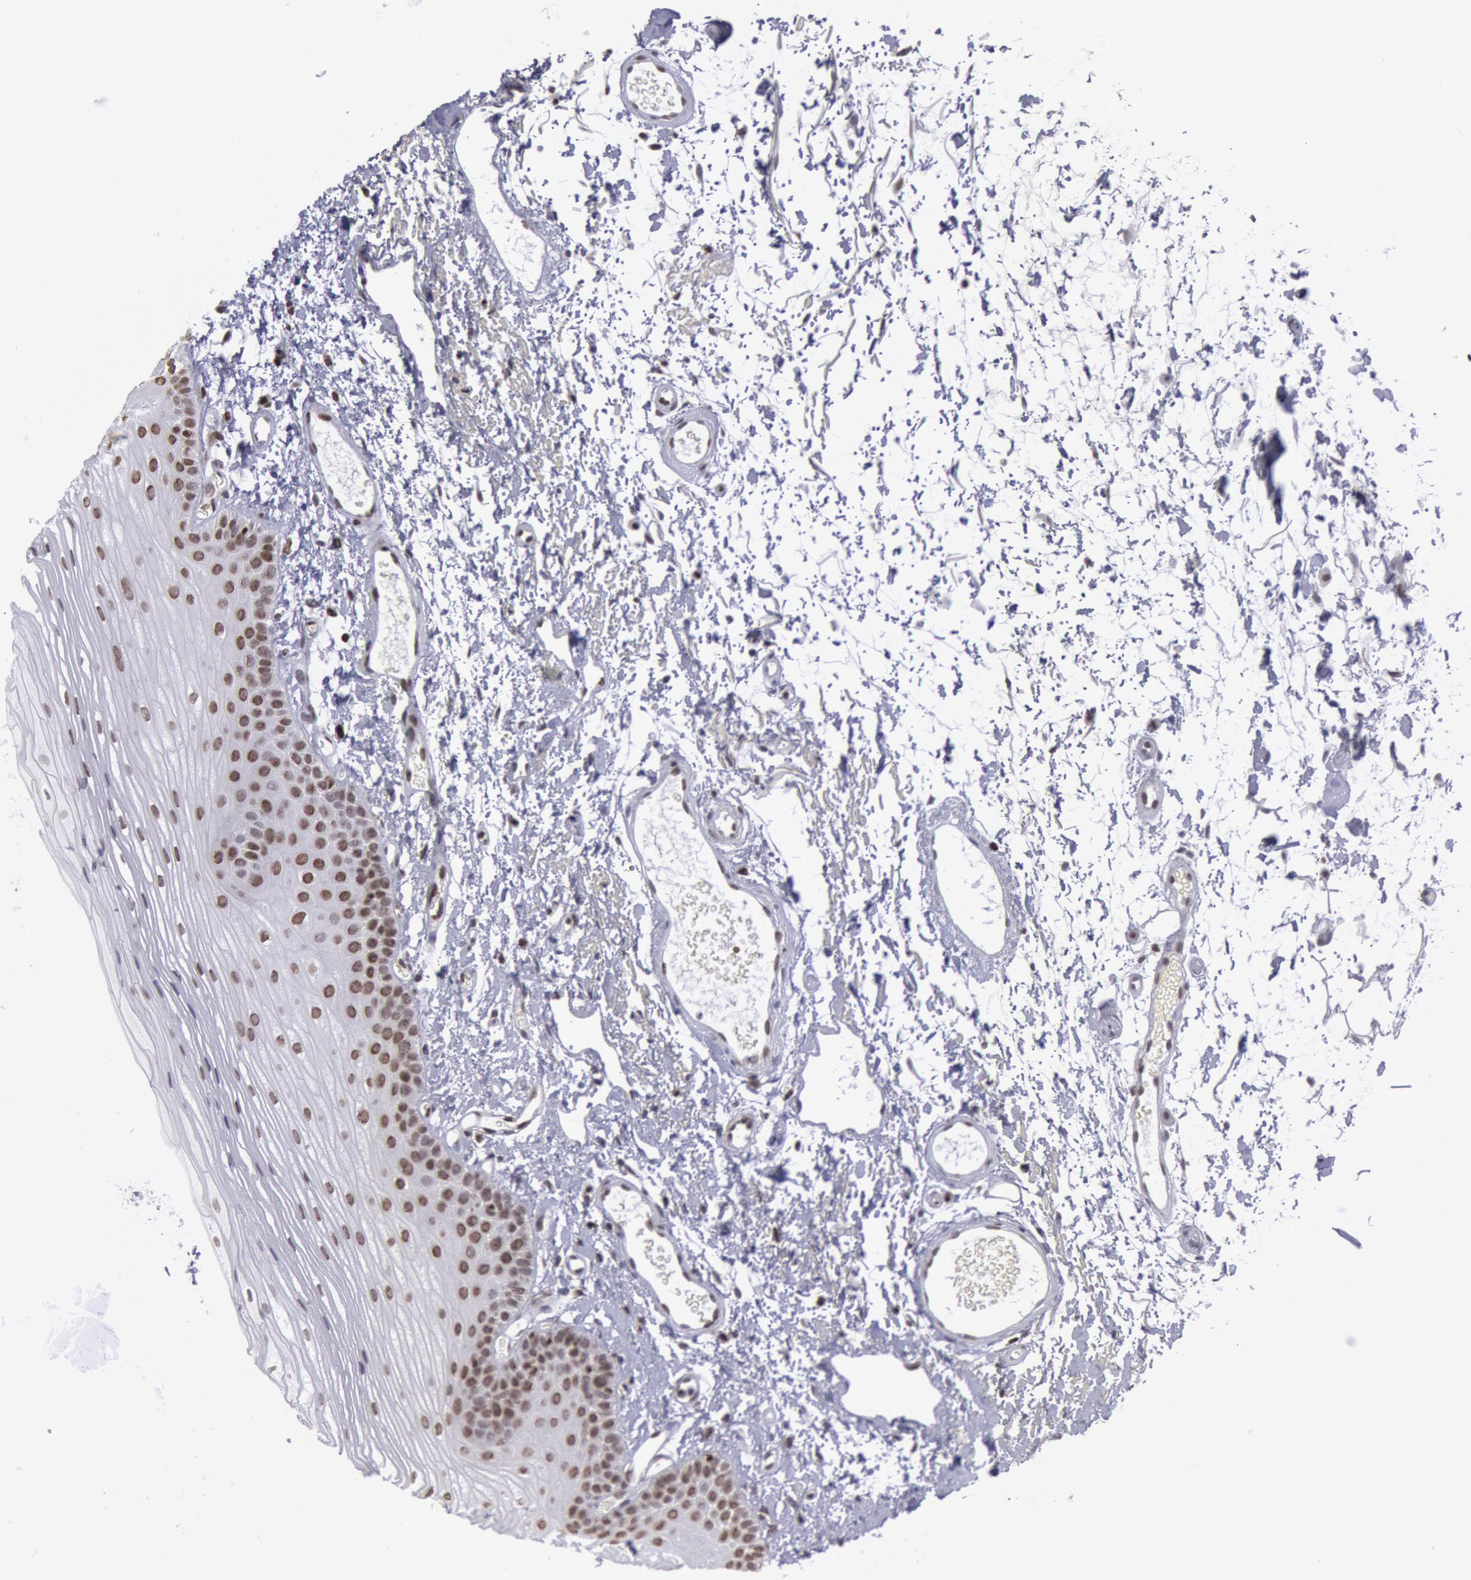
{"staining": {"intensity": "moderate", "quantity": ">75%", "location": "nuclear"}, "tissue": "oral mucosa", "cell_type": "Squamous epithelial cells", "image_type": "normal", "snomed": [{"axis": "morphology", "description": "Normal tissue, NOS"}, {"axis": "topography", "description": "Oral tissue"}], "caption": "Immunohistochemical staining of normal human oral mucosa reveals moderate nuclear protein expression in about >75% of squamous epithelial cells.", "gene": "NKAP", "patient": {"sex": "male", "age": 52}}